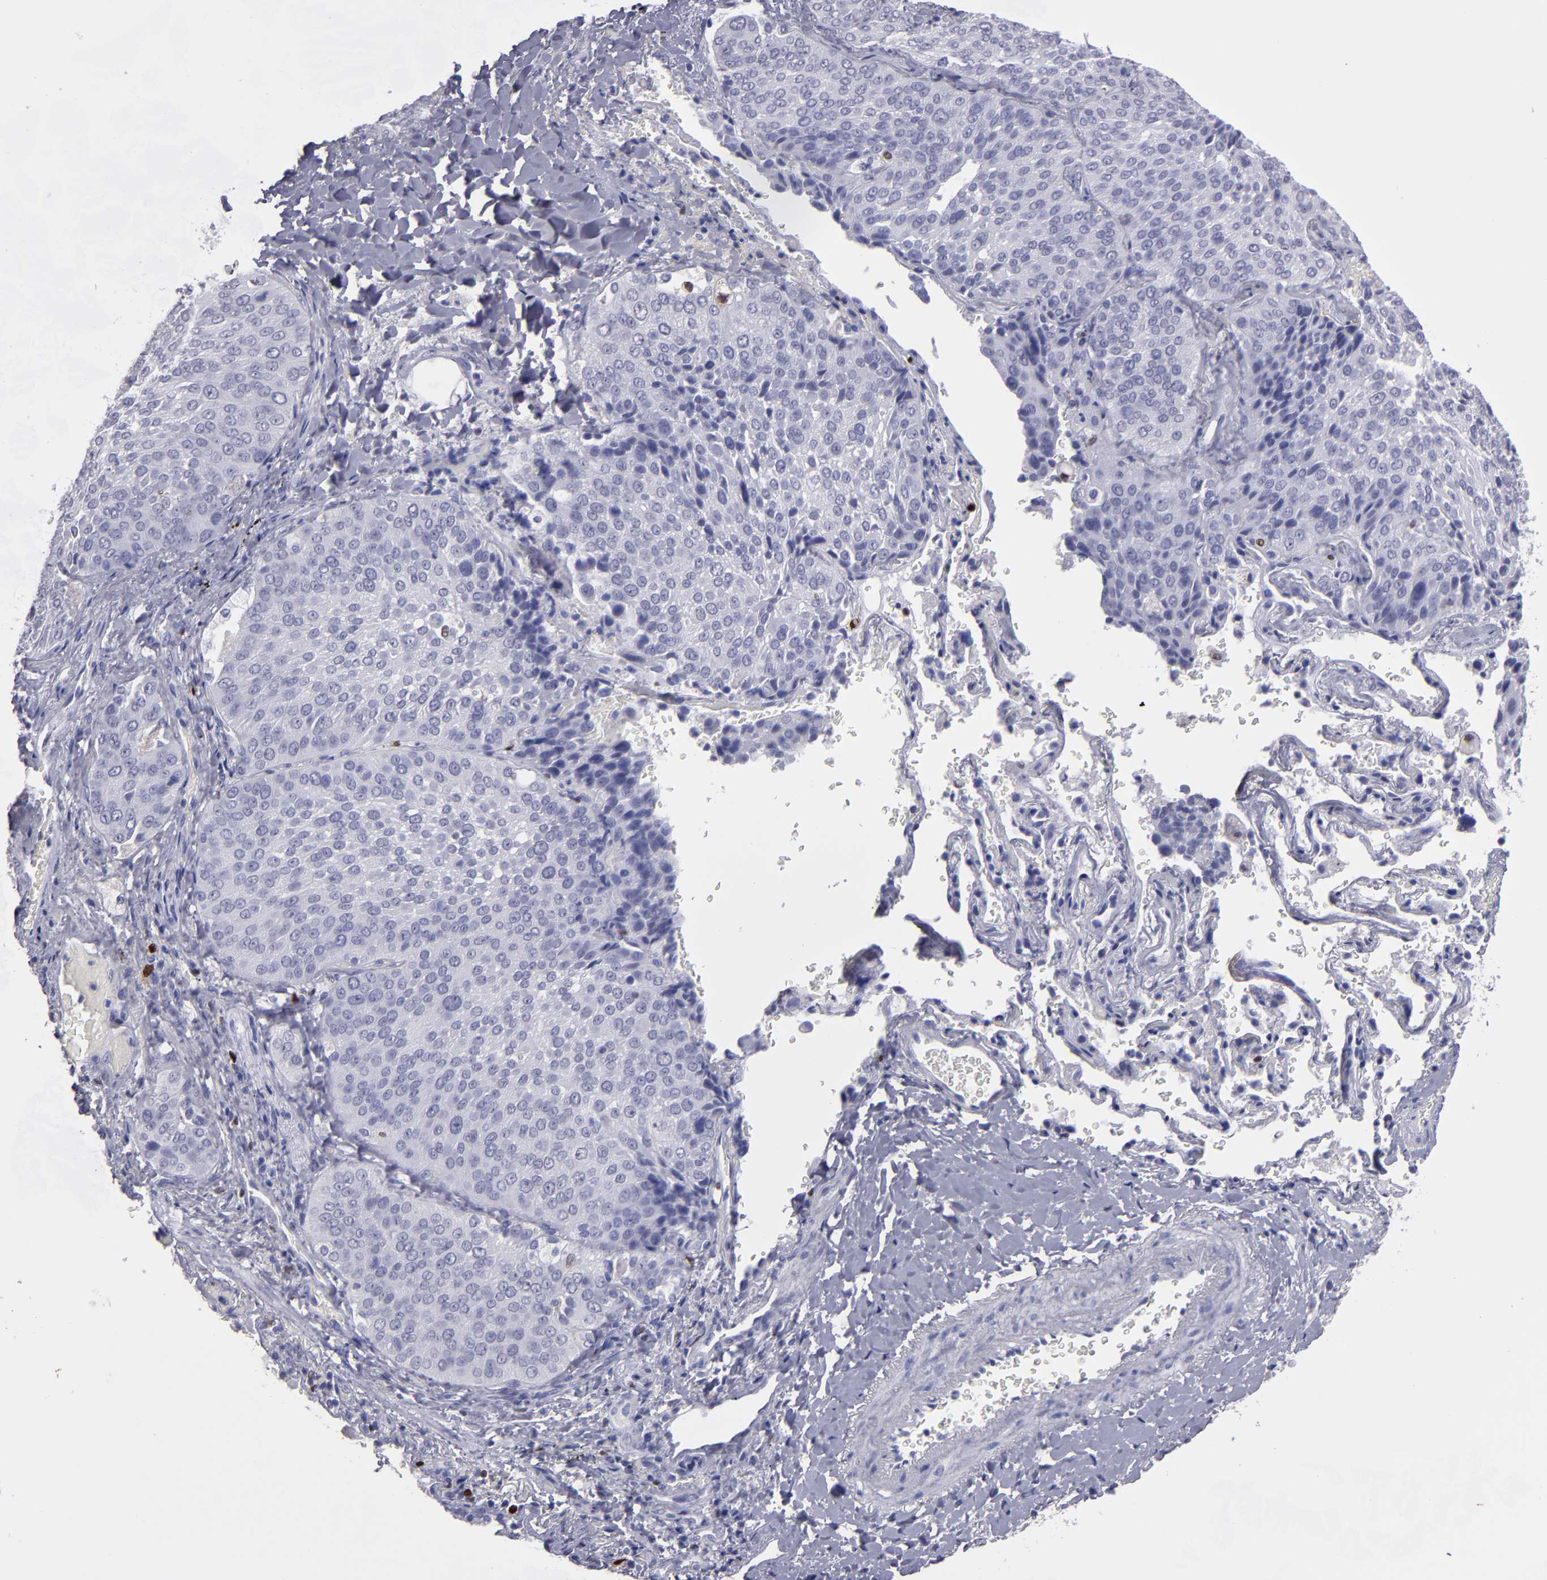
{"staining": {"intensity": "negative", "quantity": "none", "location": "none"}, "tissue": "lung cancer", "cell_type": "Tumor cells", "image_type": "cancer", "snomed": [{"axis": "morphology", "description": "Squamous cell carcinoma, NOS"}, {"axis": "topography", "description": "Lung"}], "caption": "Tumor cells show no significant protein expression in lung cancer (squamous cell carcinoma).", "gene": "IRF8", "patient": {"sex": "male", "age": 54}}